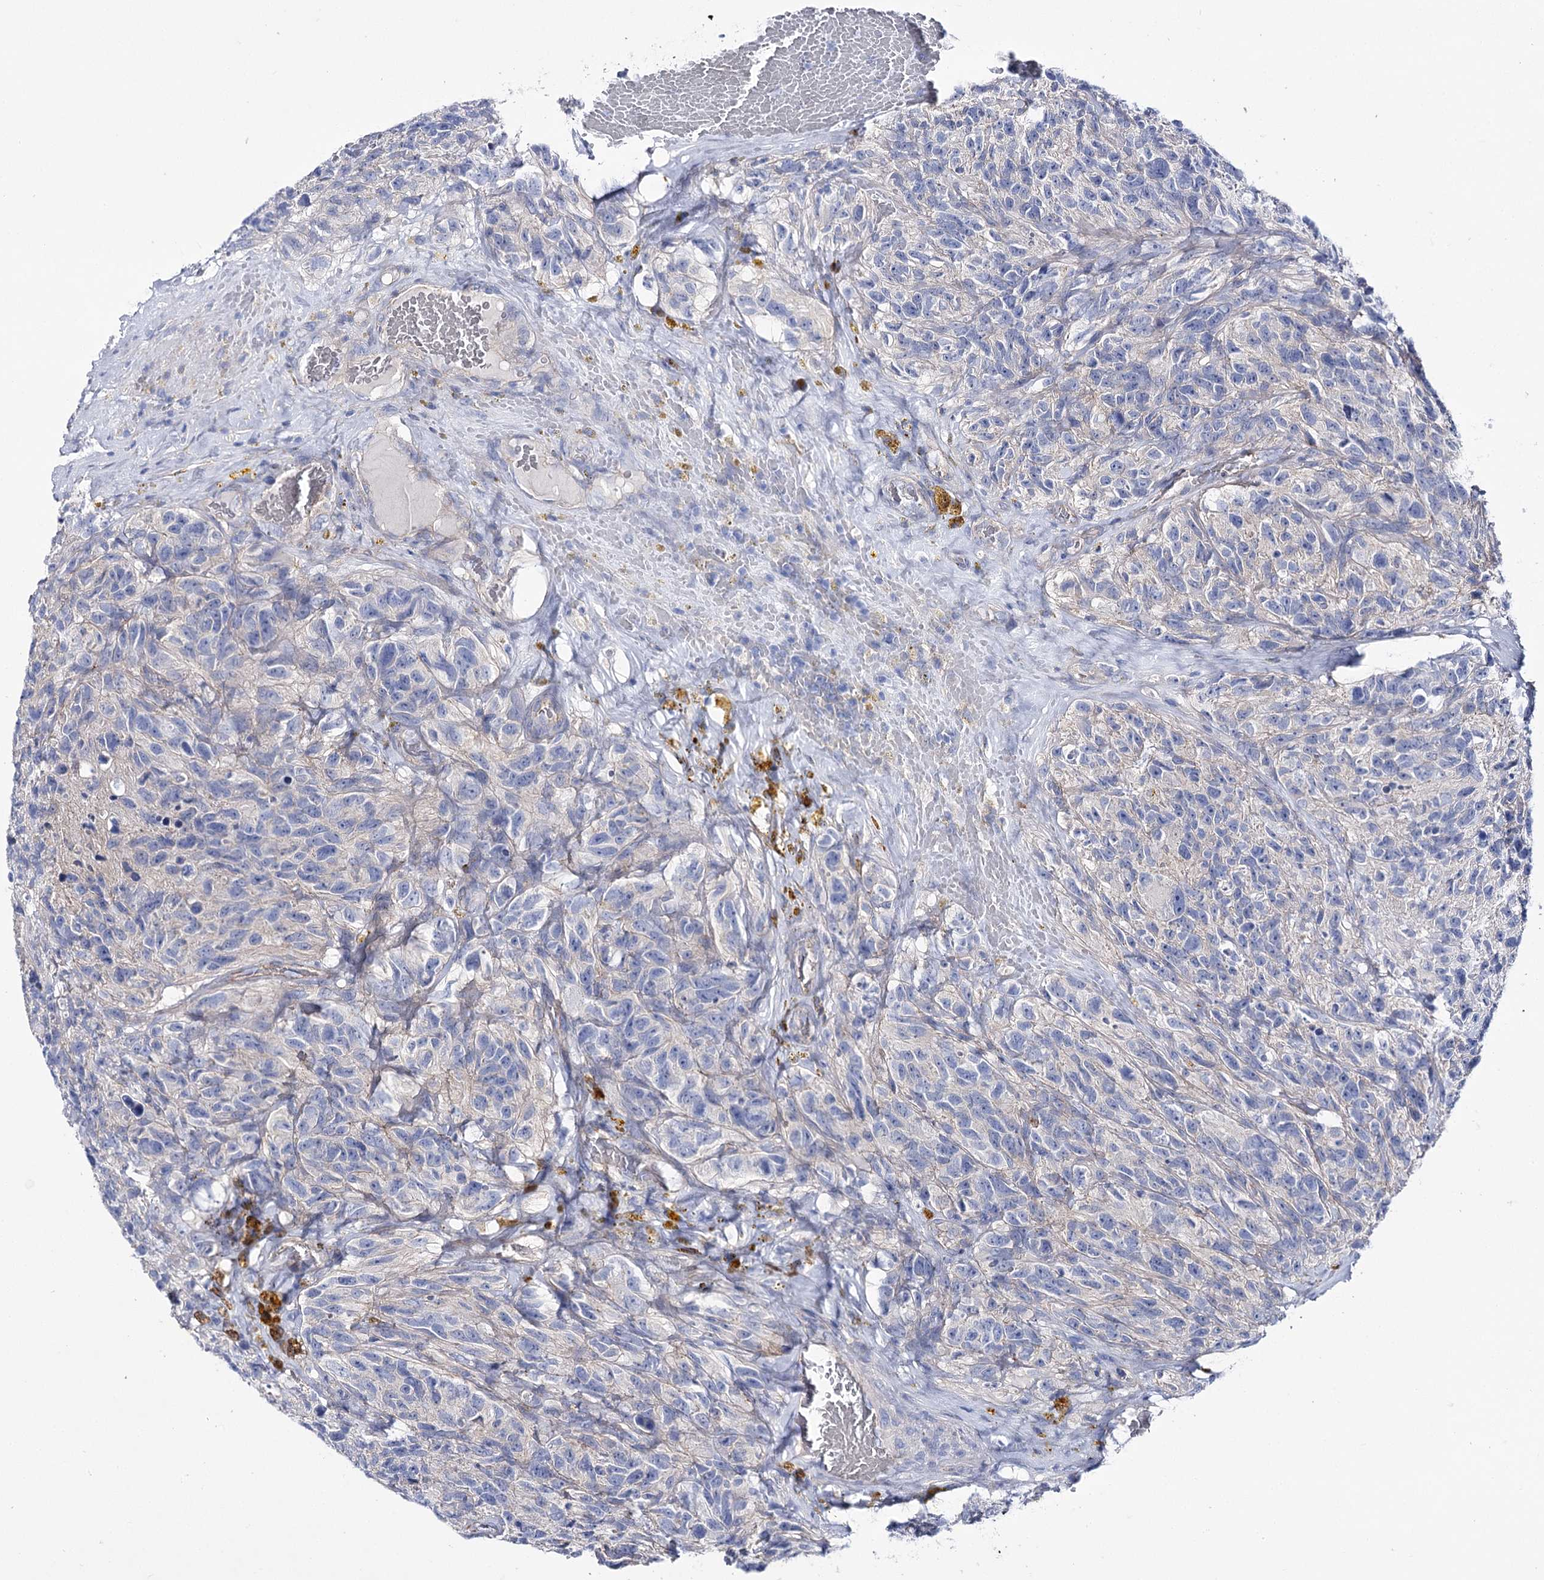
{"staining": {"intensity": "negative", "quantity": "none", "location": "none"}, "tissue": "glioma", "cell_type": "Tumor cells", "image_type": "cancer", "snomed": [{"axis": "morphology", "description": "Glioma, malignant, High grade"}, {"axis": "topography", "description": "Brain"}], "caption": "Tumor cells show no significant protein positivity in glioma.", "gene": "NRAP", "patient": {"sex": "male", "age": 69}}